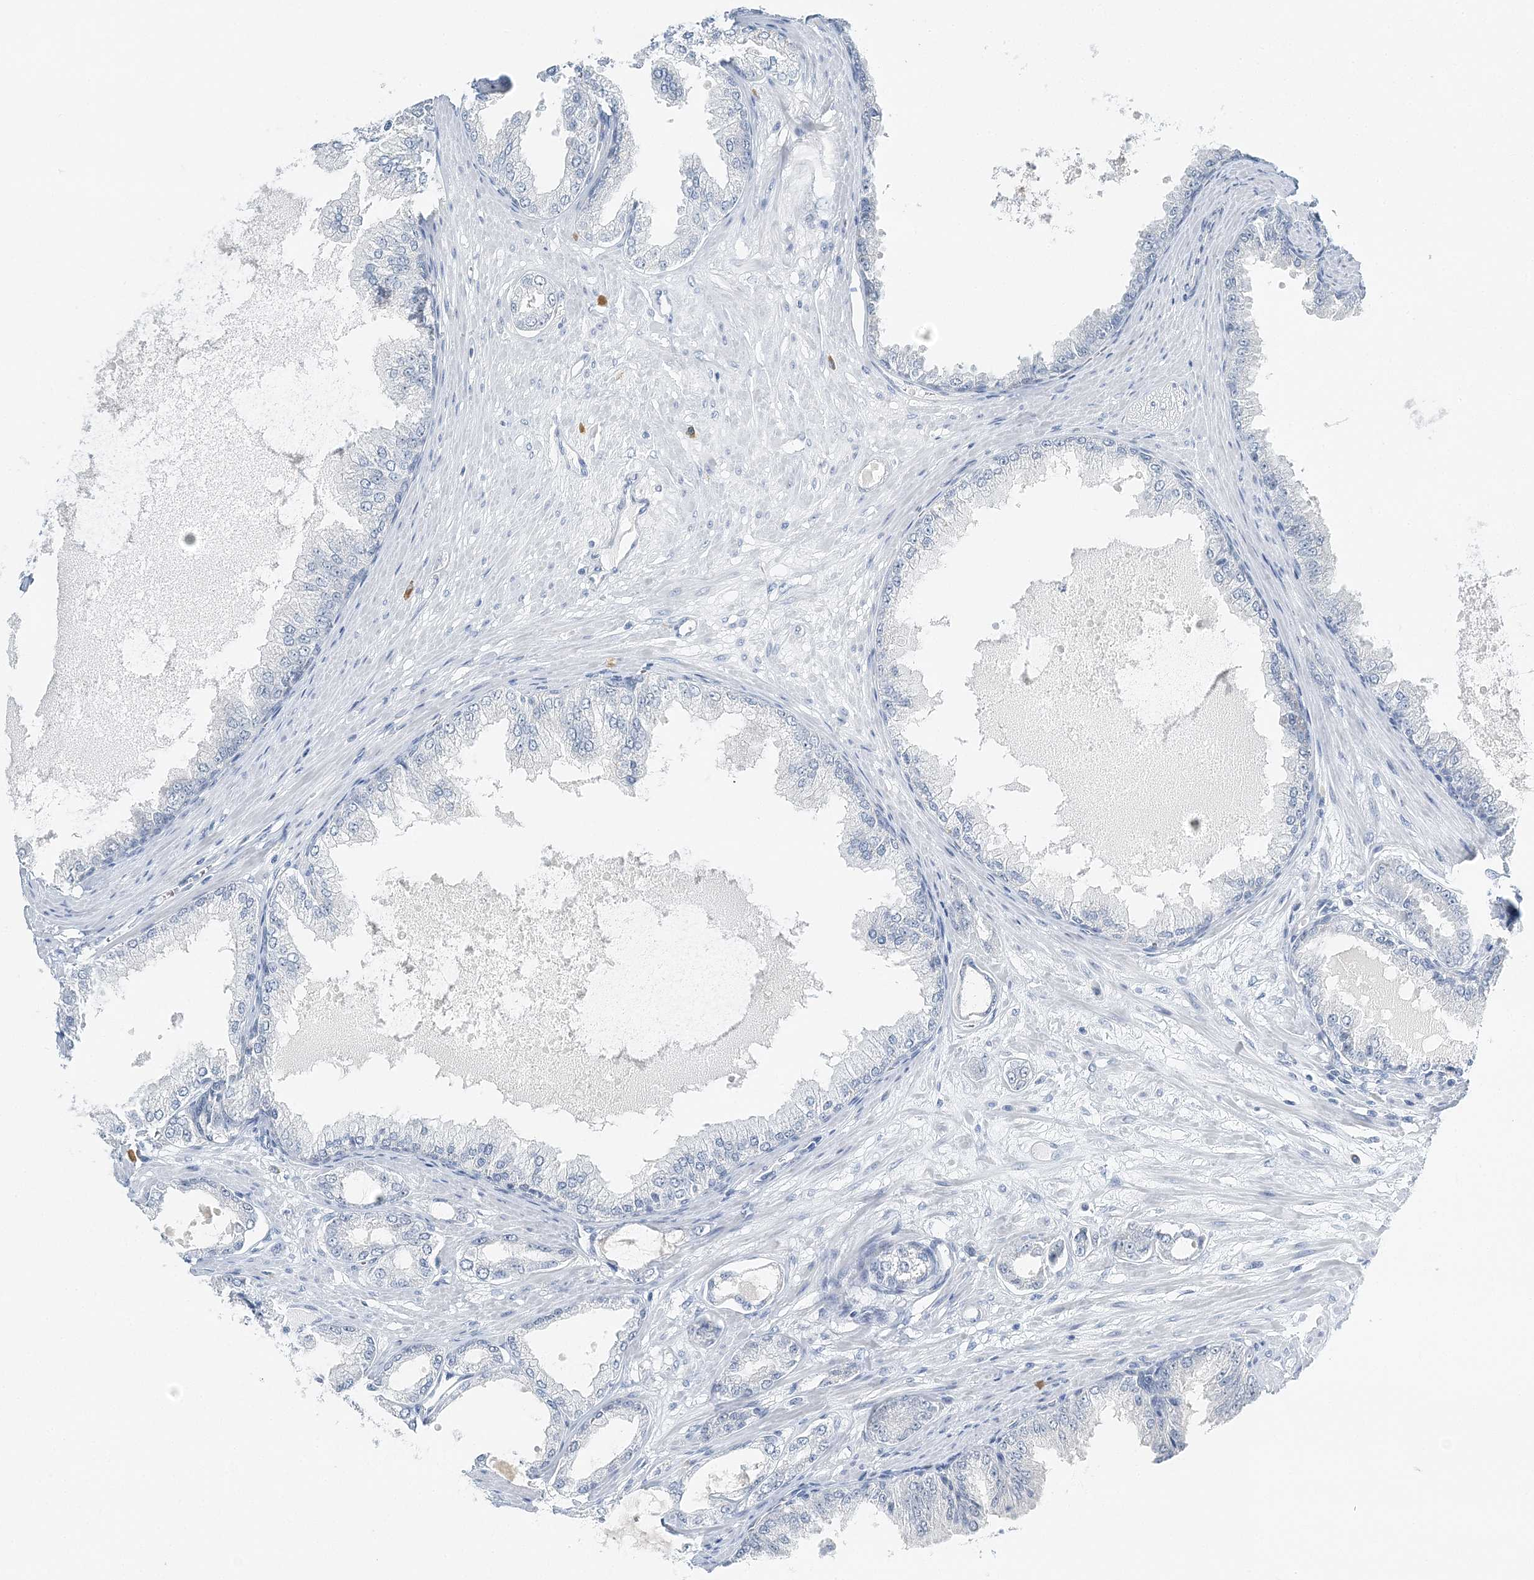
{"staining": {"intensity": "negative", "quantity": "none", "location": "none"}, "tissue": "prostate cancer", "cell_type": "Tumor cells", "image_type": "cancer", "snomed": [{"axis": "morphology", "description": "Adenocarcinoma, Low grade"}, {"axis": "topography", "description": "Prostate"}], "caption": "Tumor cells are negative for brown protein staining in prostate cancer.", "gene": "VILL", "patient": {"sex": "male", "age": 63}}